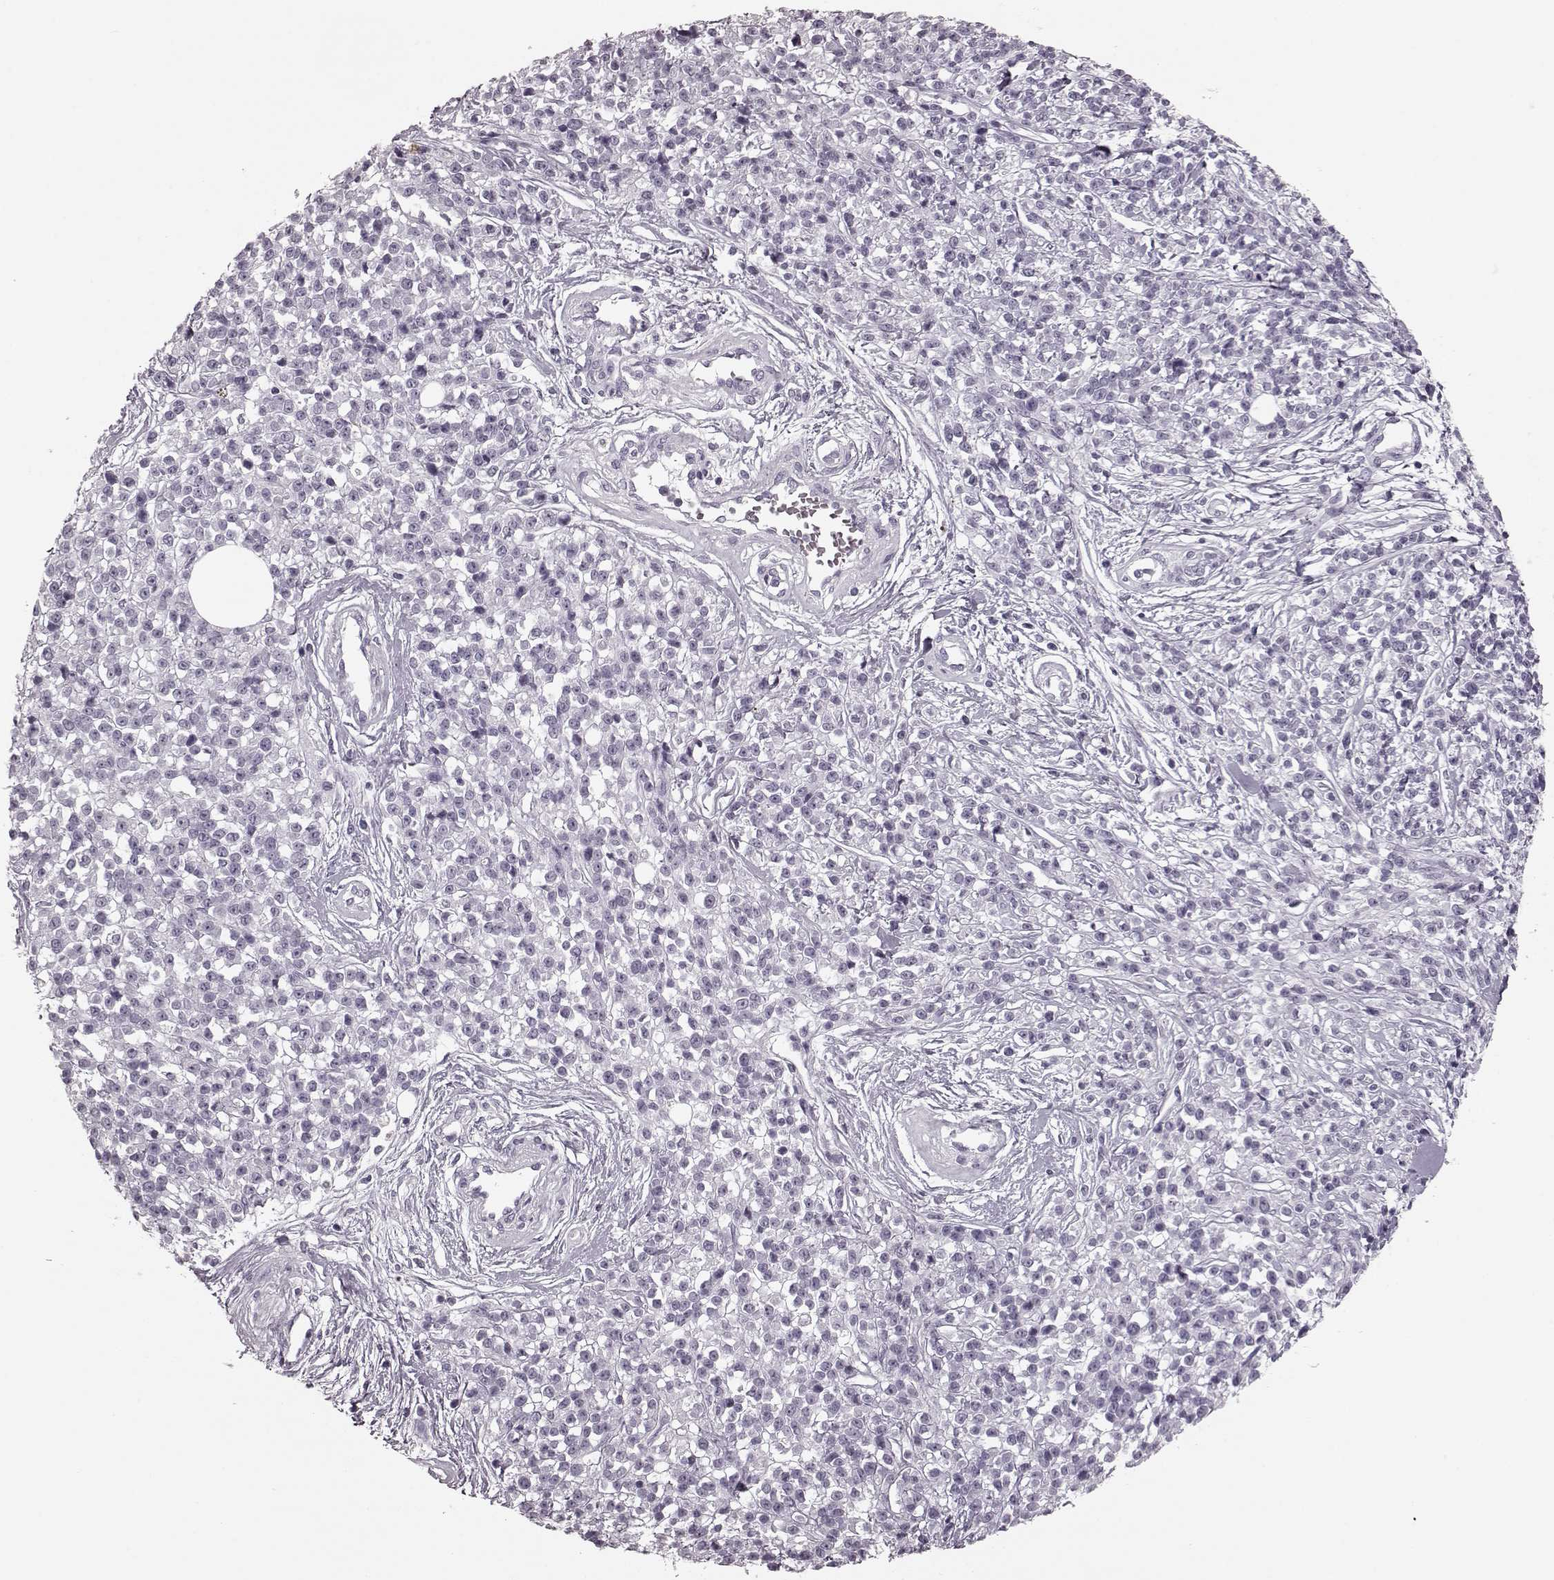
{"staining": {"intensity": "negative", "quantity": "none", "location": "none"}, "tissue": "melanoma", "cell_type": "Tumor cells", "image_type": "cancer", "snomed": [{"axis": "morphology", "description": "Malignant melanoma, NOS"}, {"axis": "topography", "description": "Skin"}, {"axis": "topography", "description": "Skin of trunk"}], "caption": "Immunohistochemistry of human malignant melanoma reveals no positivity in tumor cells.", "gene": "CST7", "patient": {"sex": "male", "age": 74}}